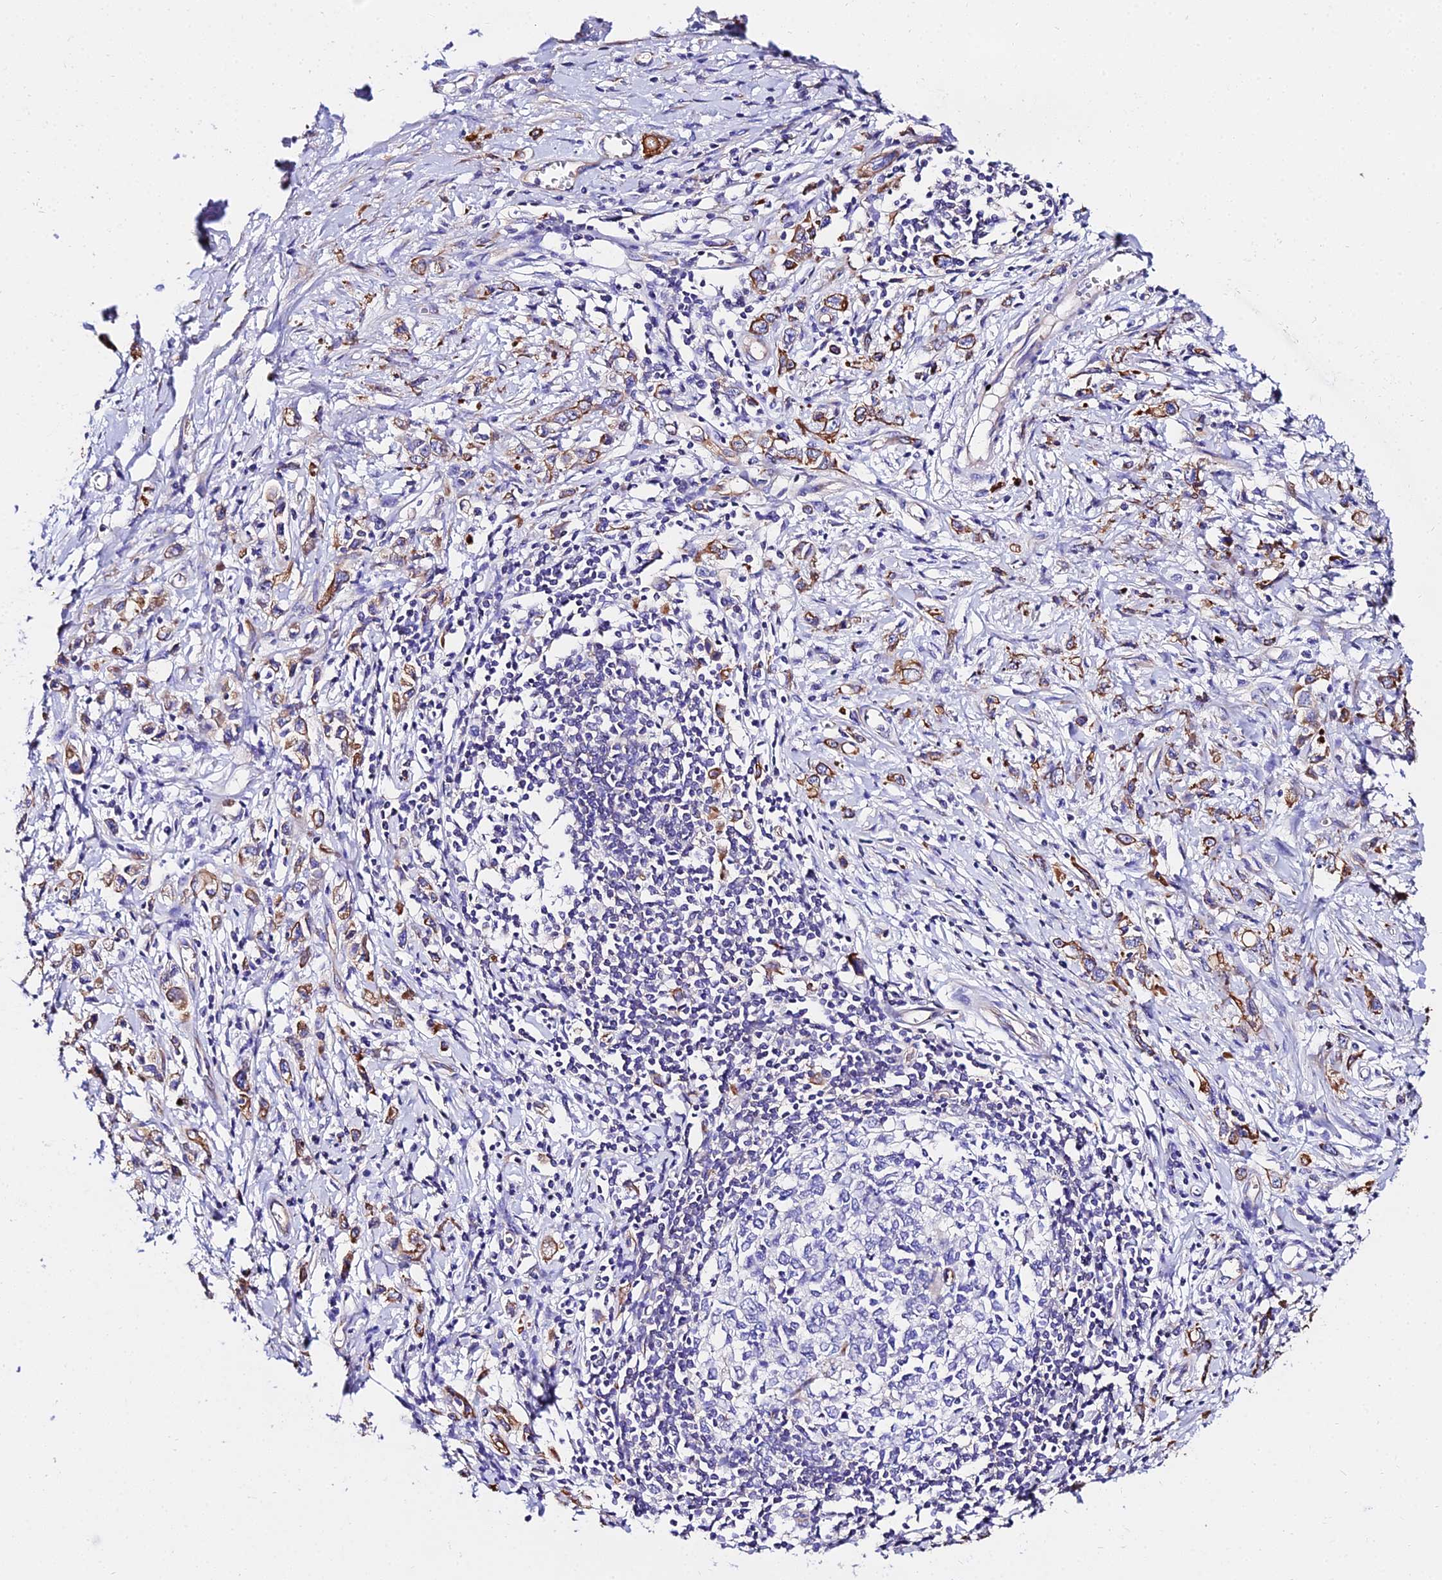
{"staining": {"intensity": "moderate", "quantity": ">75%", "location": "cytoplasmic/membranous"}, "tissue": "stomach cancer", "cell_type": "Tumor cells", "image_type": "cancer", "snomed": [{"axis": "morphology", "description": "Adenocarcinoma, NOS"}, {"axis": "topography", "description": "Stomach"}], "caption": "Immunohistochemistry photomicrograph of human stomach cancer (adenocarcinoma) stained for a protein (brown), which exhibits medium levels of moderate cytoplasmic/membranous positivity in about >75% of tumor cells.", "gene": "DAW1", "patient": {"sex": "female", "age": 76}}